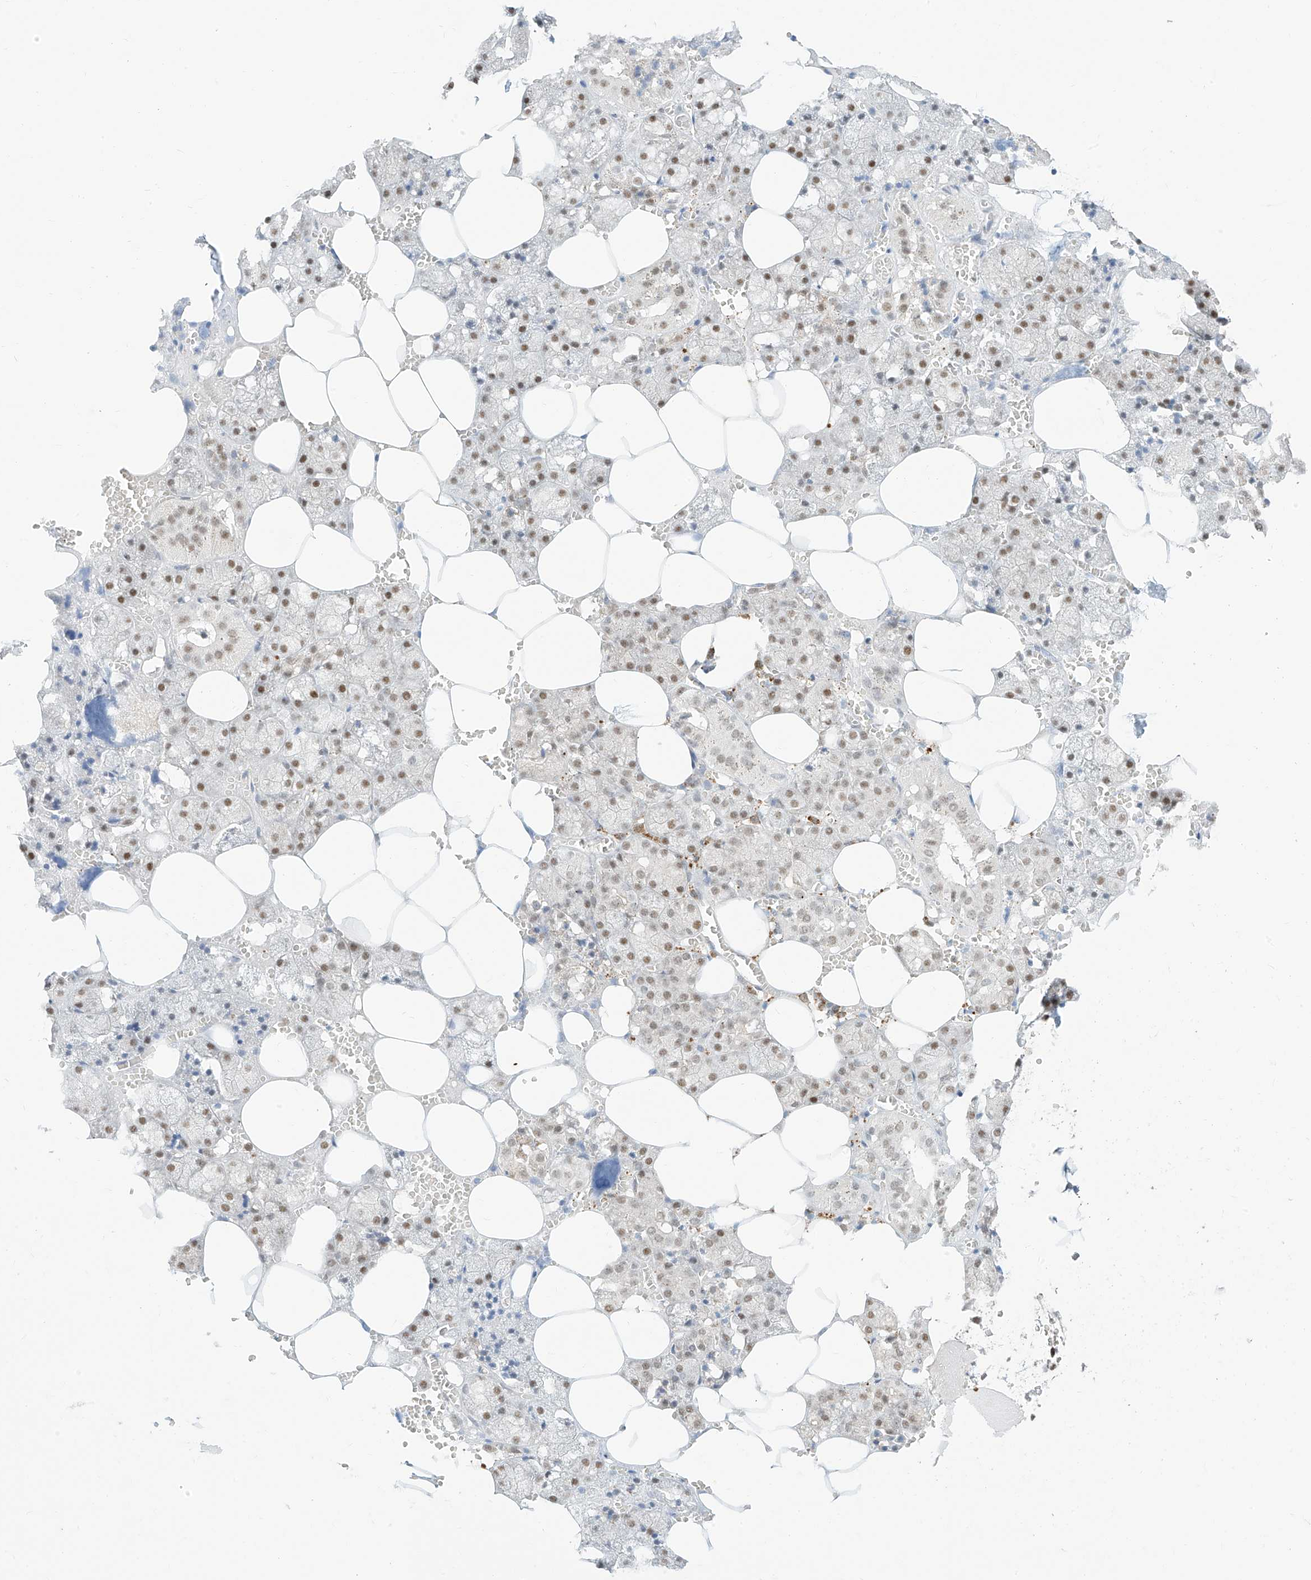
{"staining": {"intensity": "moderate", "quantity": "25%-75%", "location": "nuclear"}, "tissue": "salivary gland", "cell_type": "Glandular cells", "image_type": "normal", "snomed": [{"axis": "morphology", "description": "Normal tissue, NOS"}, {"axis": "topography", "description": "Salivary gland"}], "caption": "A brown stain shows moderate nuclear staining of a protein in glandular cells of benign human salivary gland. The staining was performed using DAB, with brown indicating positive protein expression. Nuclei are stained blue with hematoxylin.", "gene": "SUPT5H", "patient": {"sex": "male", "age": 62}}